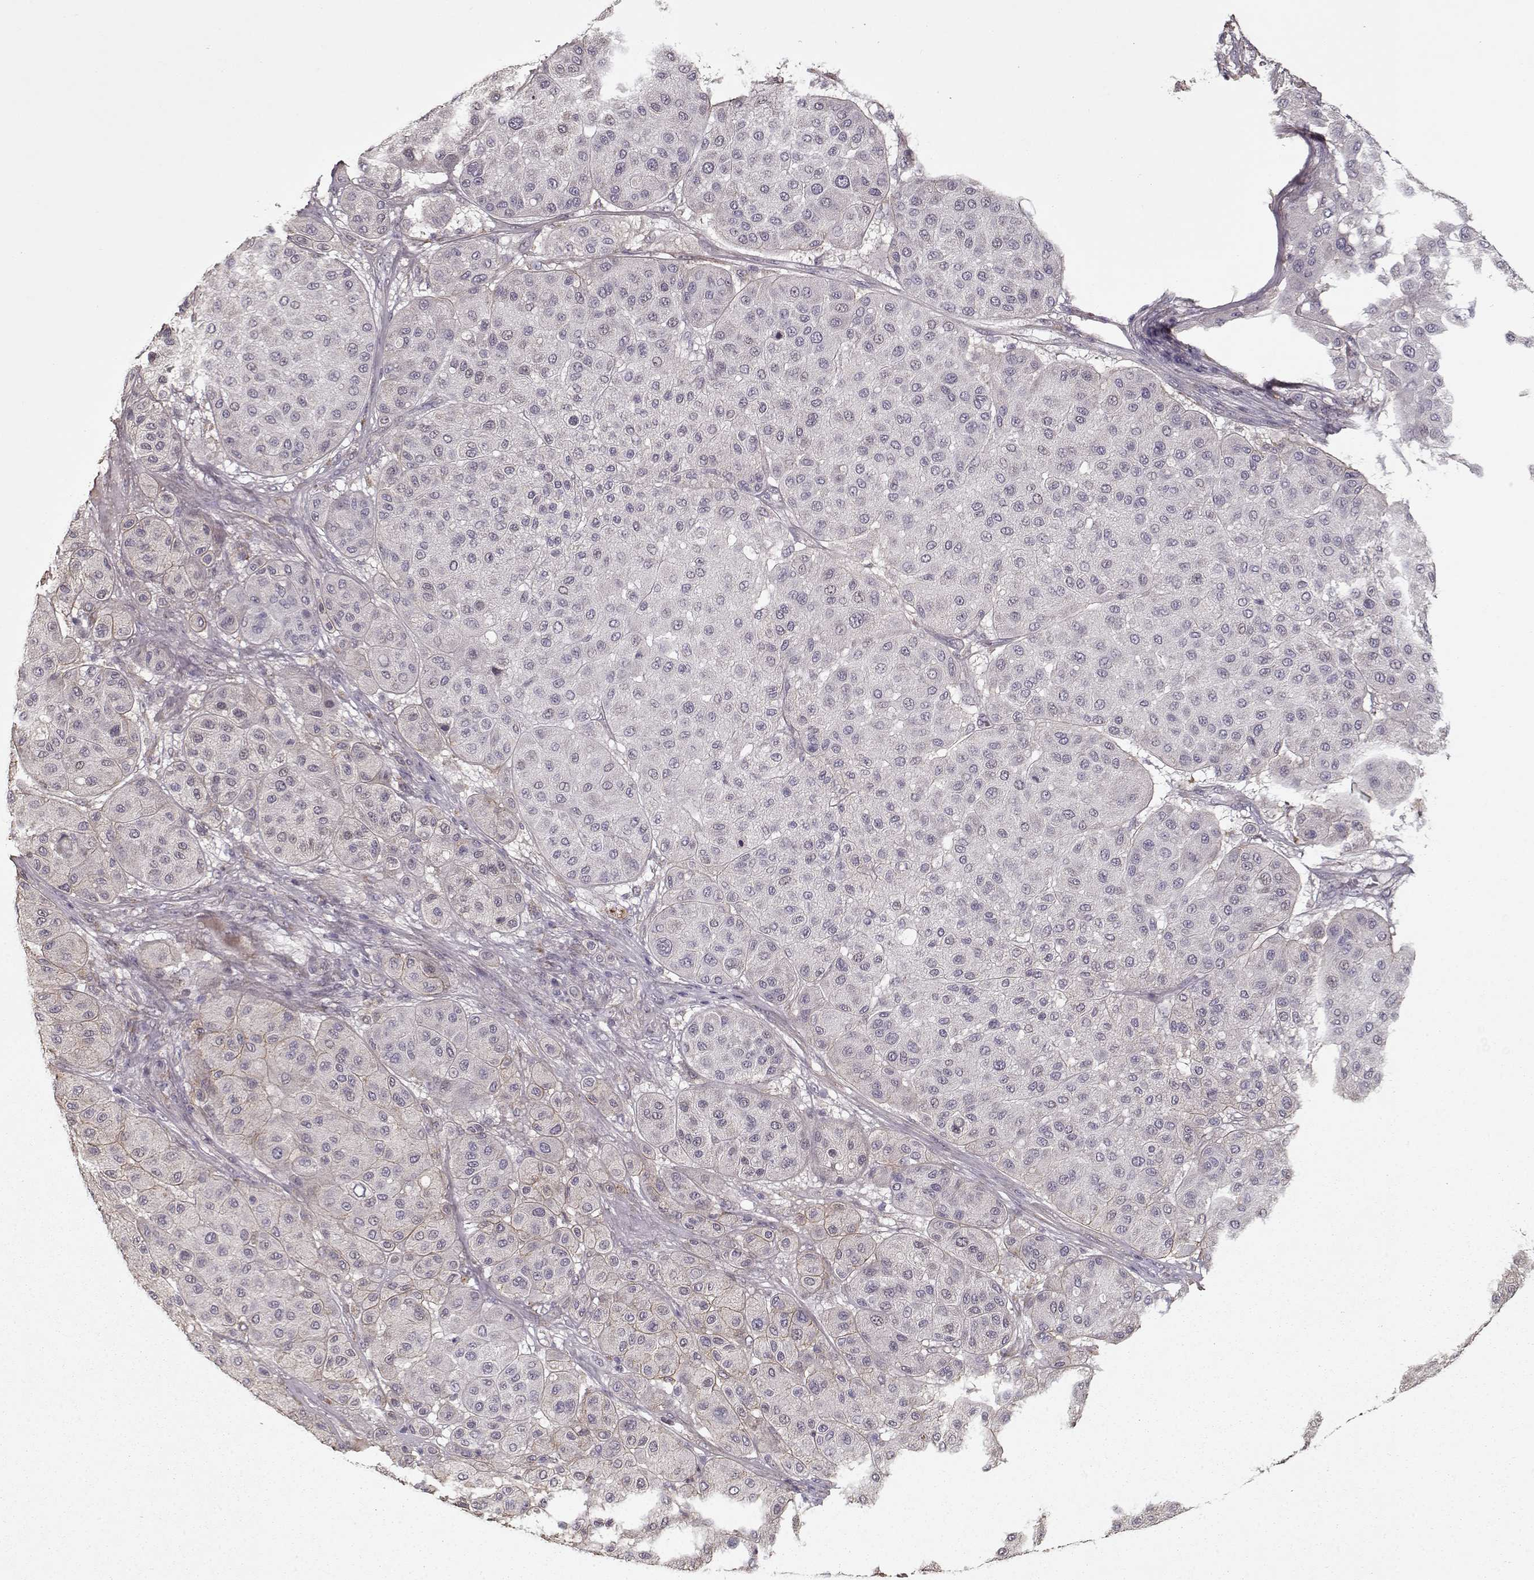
{"staining": {"intensity": "negative", "quantity": "none", "location": "none"}, "tissue": "melanoma", "cell_type": "Tumor cells", "image_type": "cancer", "snomed": [{"axis": "morphology", "description": "Malignant melanoma, Metastatic site"}, {"axis": "topography", "description": "Smooth muscle"}], "caption": "The micrograph demonstrates no significant staining in tumor cells of melanoma.", "gene": "LAMA2", "patient": {"sex": "male", "age": 41}}